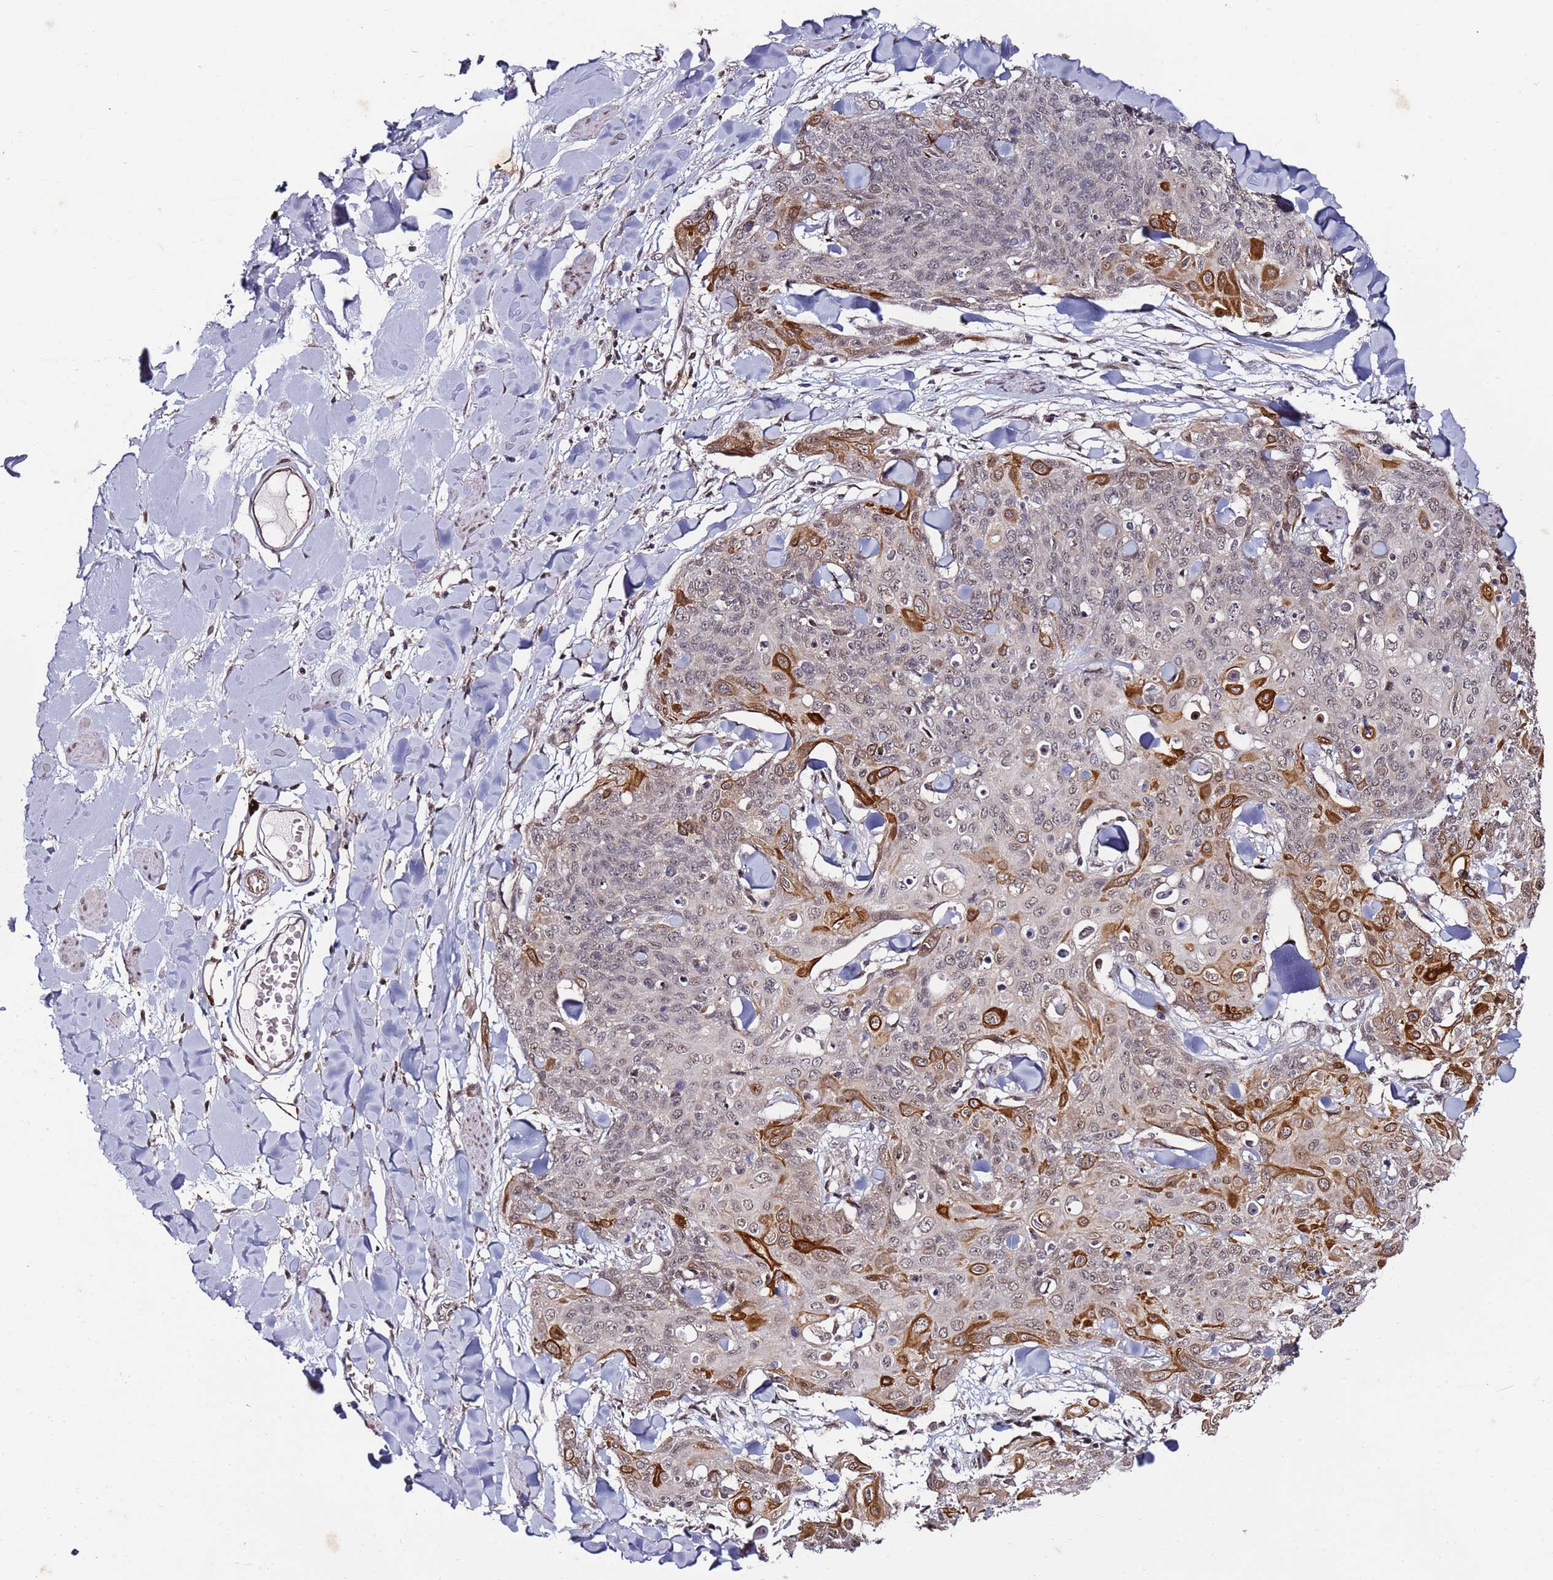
{"staining": {"intensity": "strong", "quantity": "<25%", "location": "cytoplasmic/membranous,nuclear"}, "tissue": "skin cancer", "cell_type": "Tumor cells", "image_type": "cancer", "snomed": [{"axis": "morphology", "description": "Squamous cell carcinoma, NOS"}, {"axis": "topography", "description": "Skin"}, {"axis": "topography", "description": "Vulva"}], "caption": "Brown immunohistochemical staining in human squamous cell carcinoma (skin) shows strong cytoplasmic/membranous and nuclear expression in about <25% of tumor cells.", "gene": "TP53AIP1", "patient": {"sex": "female", "age": 85}}